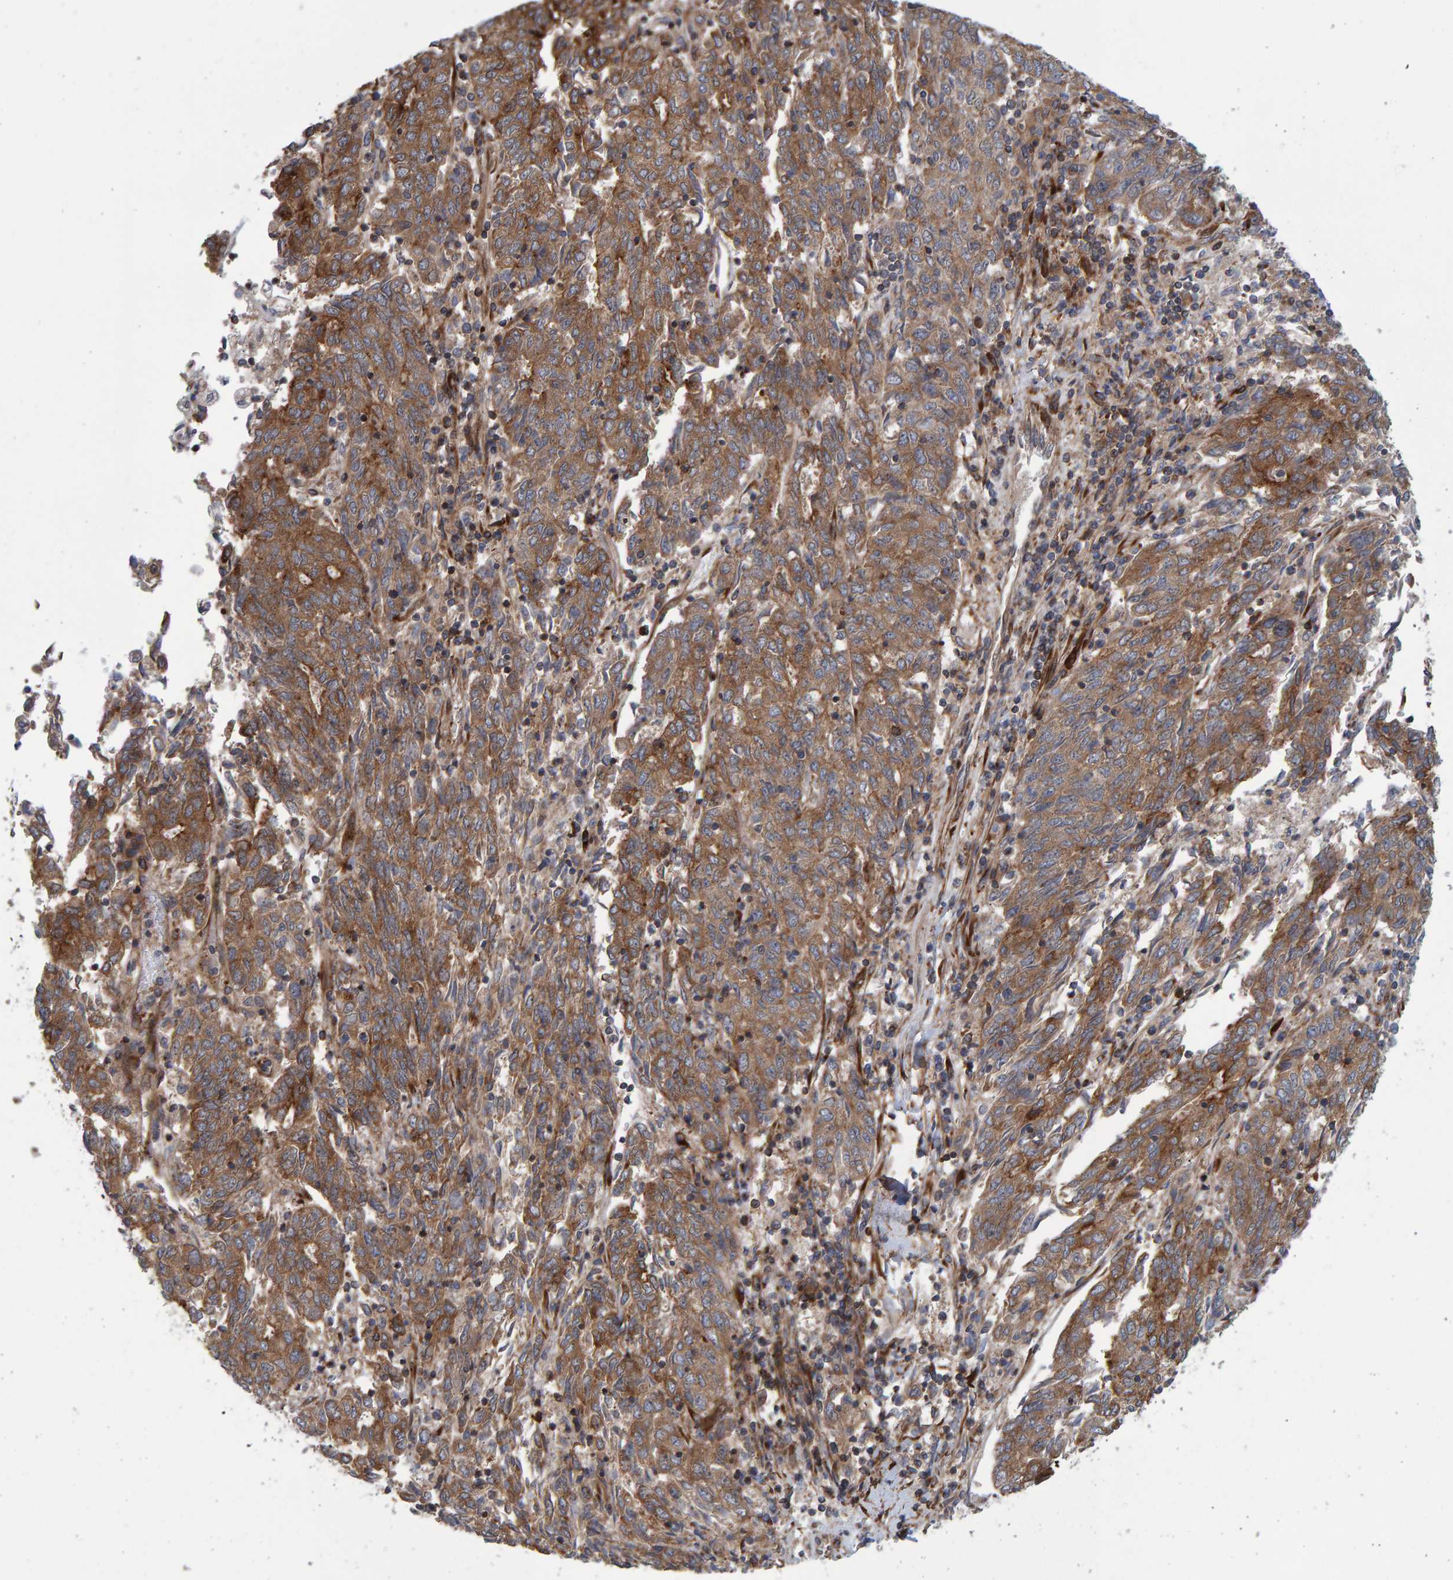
{"staining": {"intensity": "moderate", "quantity": ">75%", "location": "cytoplasmic/membranous"}, "tissue": "endometrial cancer", "cell_type": "Tumor cells", "image_type": "cancer", "snomed": [{"axis": "morphology", "description": "Adenocarcinoma, NOS"}, {"axis": "topography", "description": "Endometrium"}], "caption": "Moderate cytoplasmic/membranous staining is present in approximately >75% of tumor cells in endometrial adenocarcinoma.", "gene": "LRBA", "patient": {"sex": "female", "age": 80}}